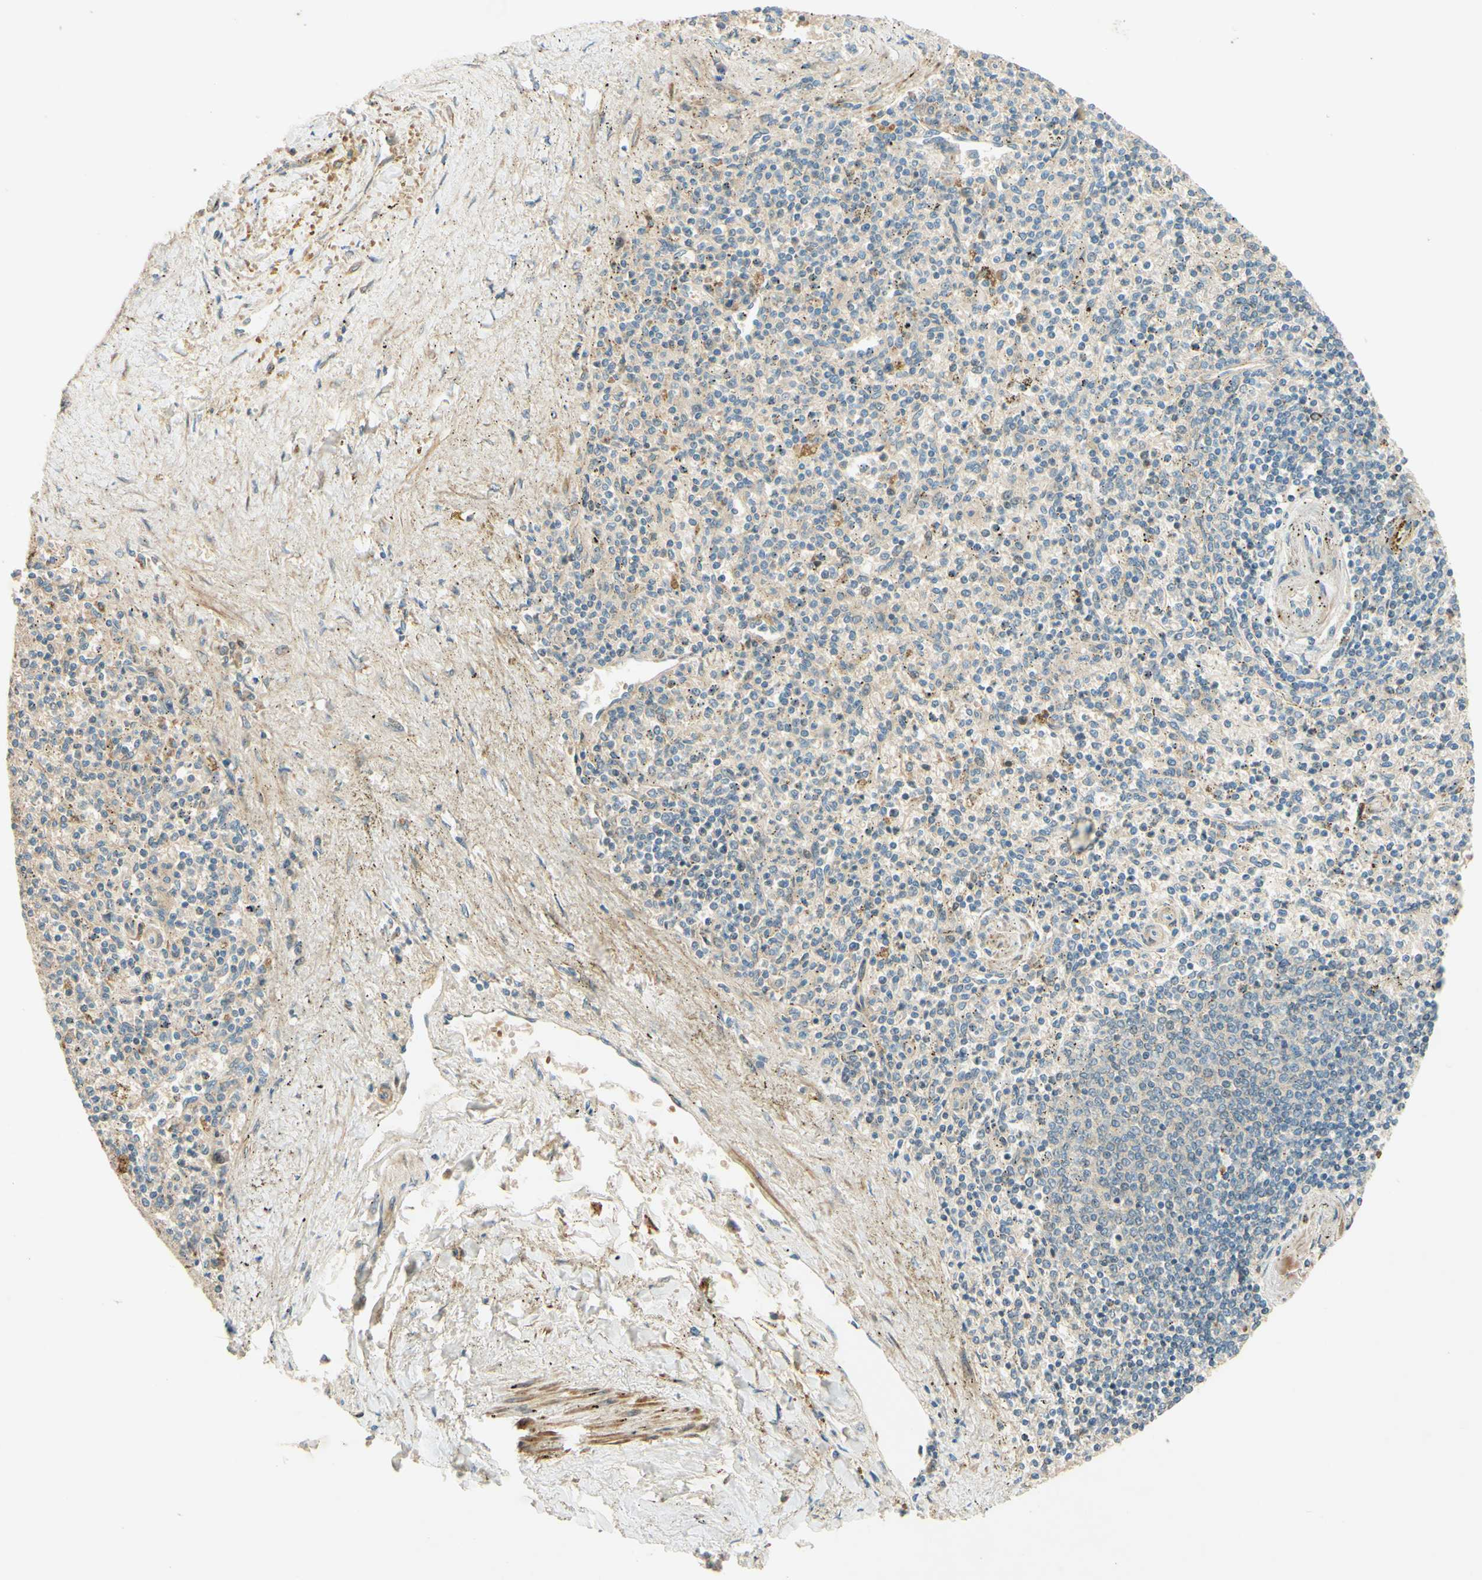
{"staining": {"intensity": "weak", "quantity": "25%-75%", "location": "cytoplasmic/membranous"}, "tissue": "spleen", "cell_type": "Cells in red pulp", "image_type": "normal", "snomed": [{"axis": "morphology", "description": "Normal tissue, NOS"}, {"axis": "topography", "description": "Spleen"}], "caption": "Cells in red pulp display low levels of weak cytoplasmic/membranous expression in about 25%-75% of cells in unremarkable spleen.", "gene": "ADAM17", "patient": {"sex": "male", "age": 72}}